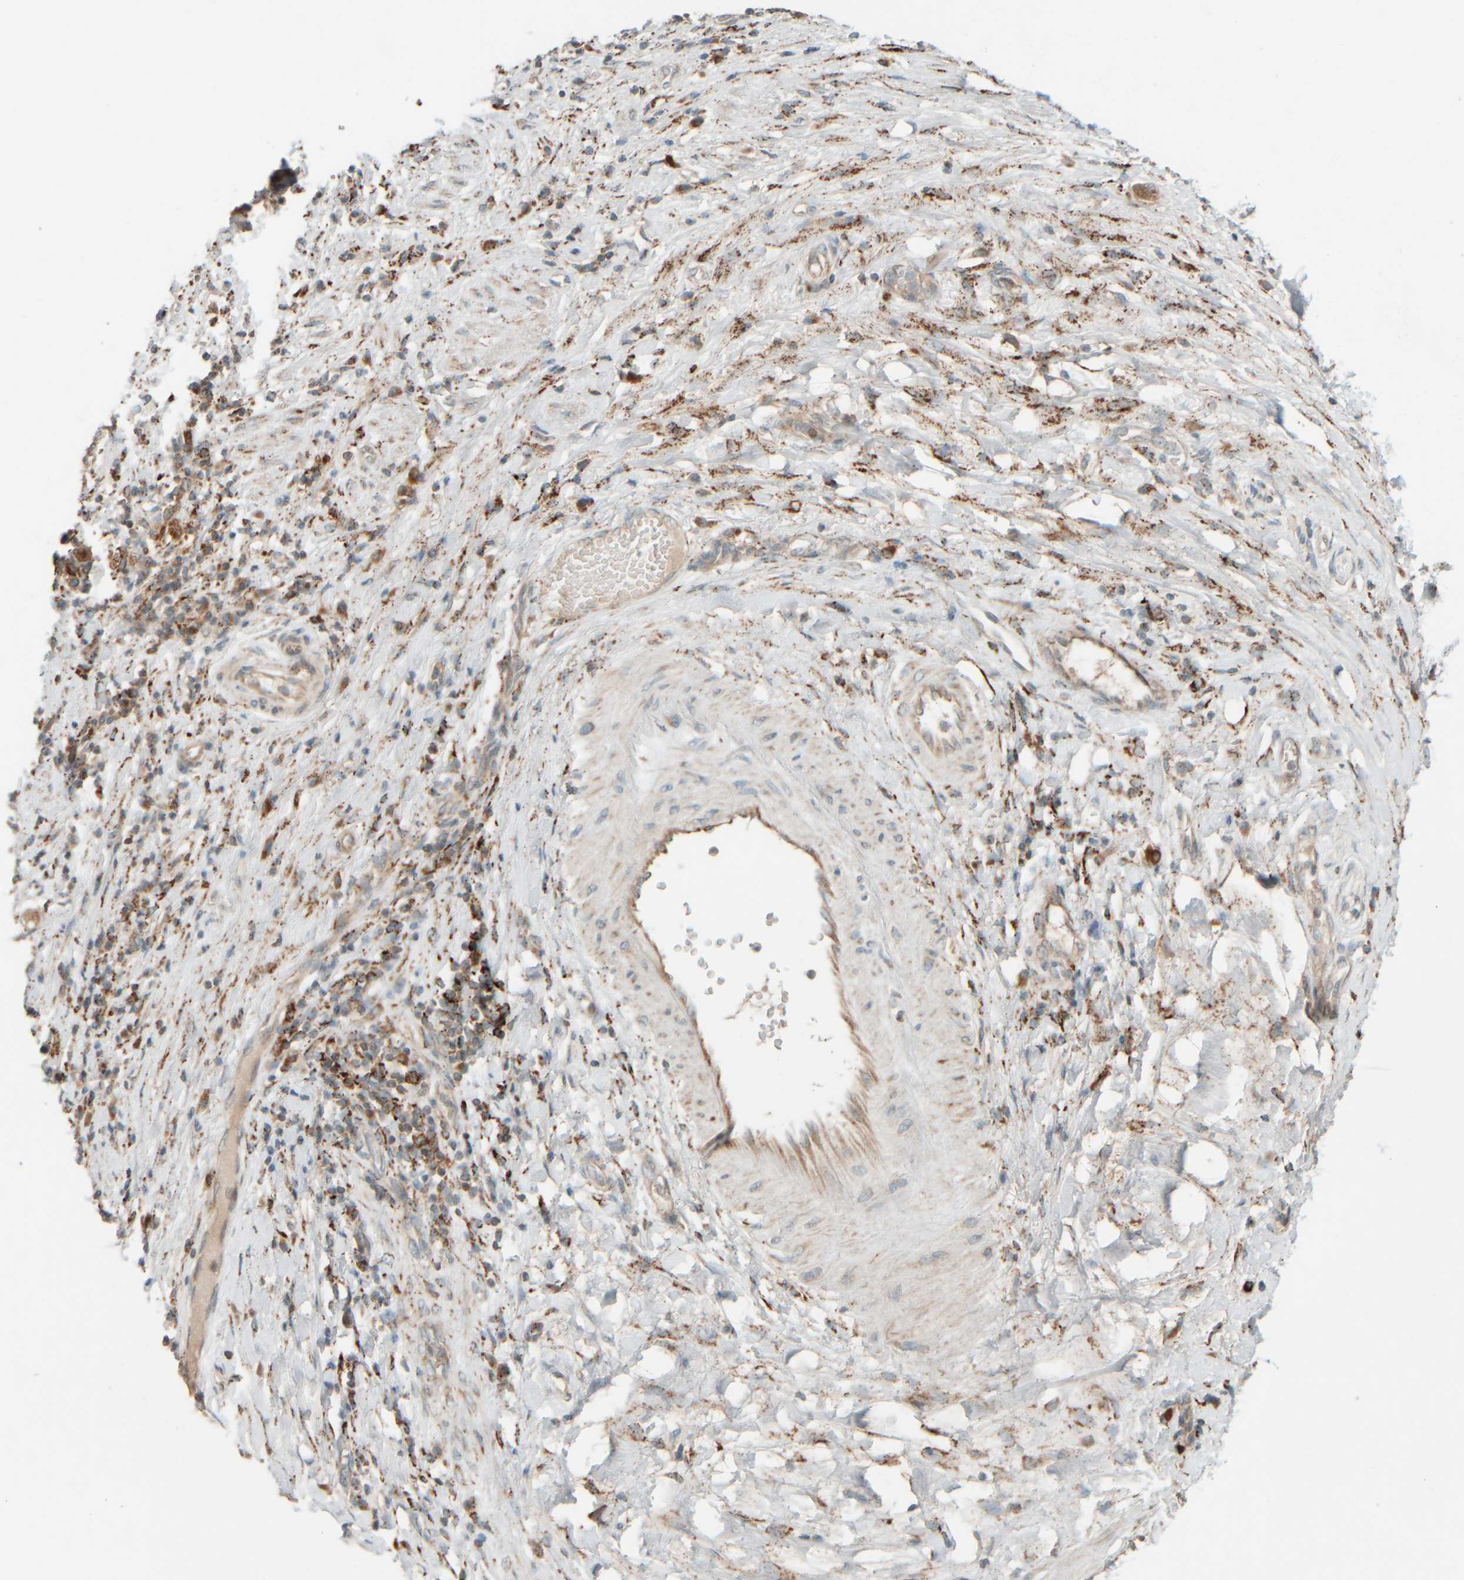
{"staining": {"intensity": "moderate", "quantity": ">75%", "location": "cytoplasmic/membranous"}, "tissue": "pancreatic cancer", "cell_type": "Tumor cells", "image_type": "cancer", "snomed": [{"axis": "morphology", "description": "Adenocarcinoma, NOS"}, {"axis": "topography", "description": "Pancreas"}], "caption": "Pancreatic adenocarcinoma stained with DAB (3,3'-diaminobenzidine) IHC exhibits medium levels of moderate cytoplasmic/membranous staining in approximately >75% of tumor cells.", "gene": "SPAG5", "patient": {"sex": "female", "age": 73}}